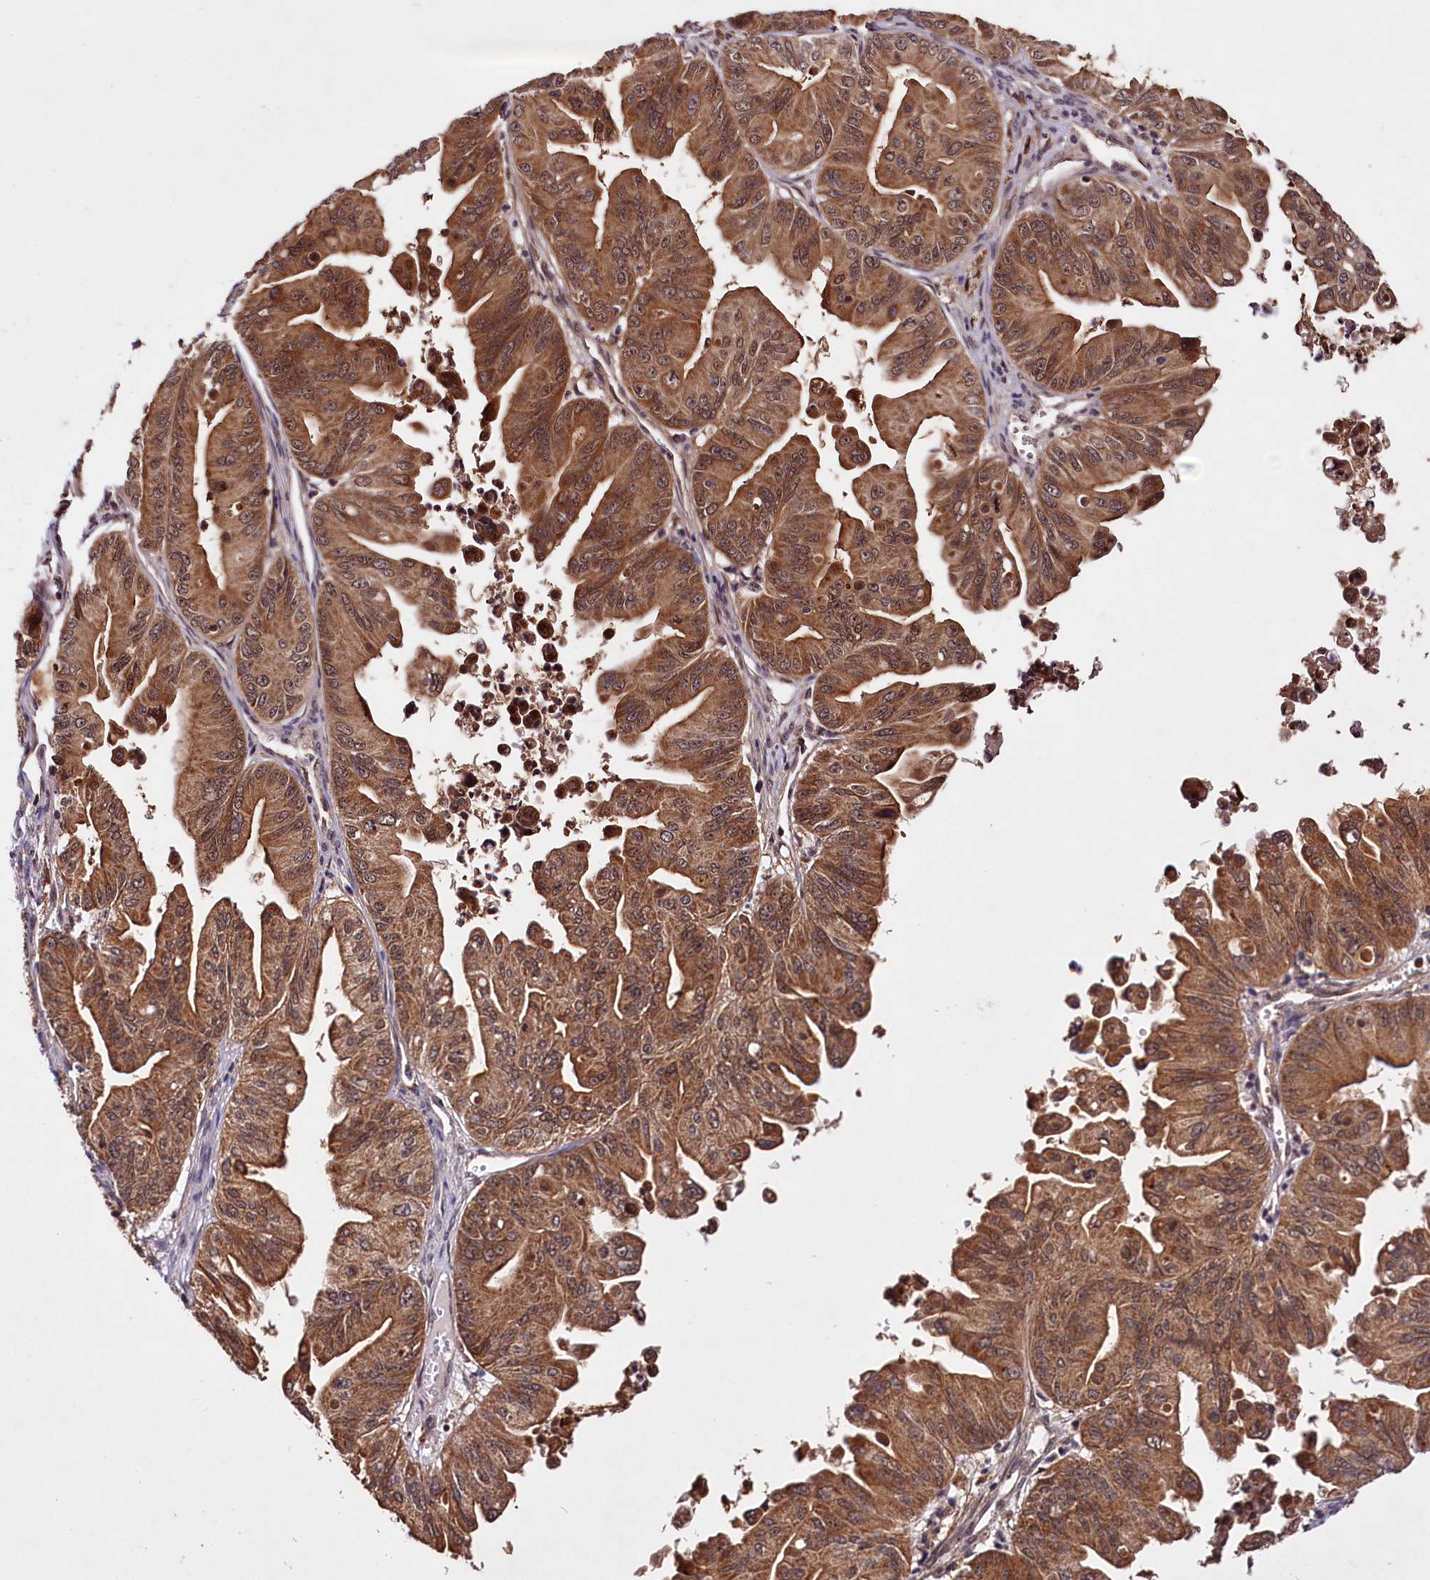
{"staining": {"intensity": "moderate", "quantity": ">75%", "location": "cytoplasmic/membranous,nuclear"}, "tissue": "ovarian cancer", "cell_type": "Tumor cells", "image_type": "cancer", "snomed": [{"axis": "morphology", "description": "Cystadenocarcinoma, mucinous, NOS"}, {"axis": "topography", "description": "Ovary"}], "caption": "Protein expression by immunohistochemistry (IHC) shows moderate cytoplasmic/membranous and nuclear staining in approximately >75% of tumor cells in ovarian mucinous cystadenocarcinoma.", "gene": "UBE3A", "patient": {"sex": "female", "age": 71}}